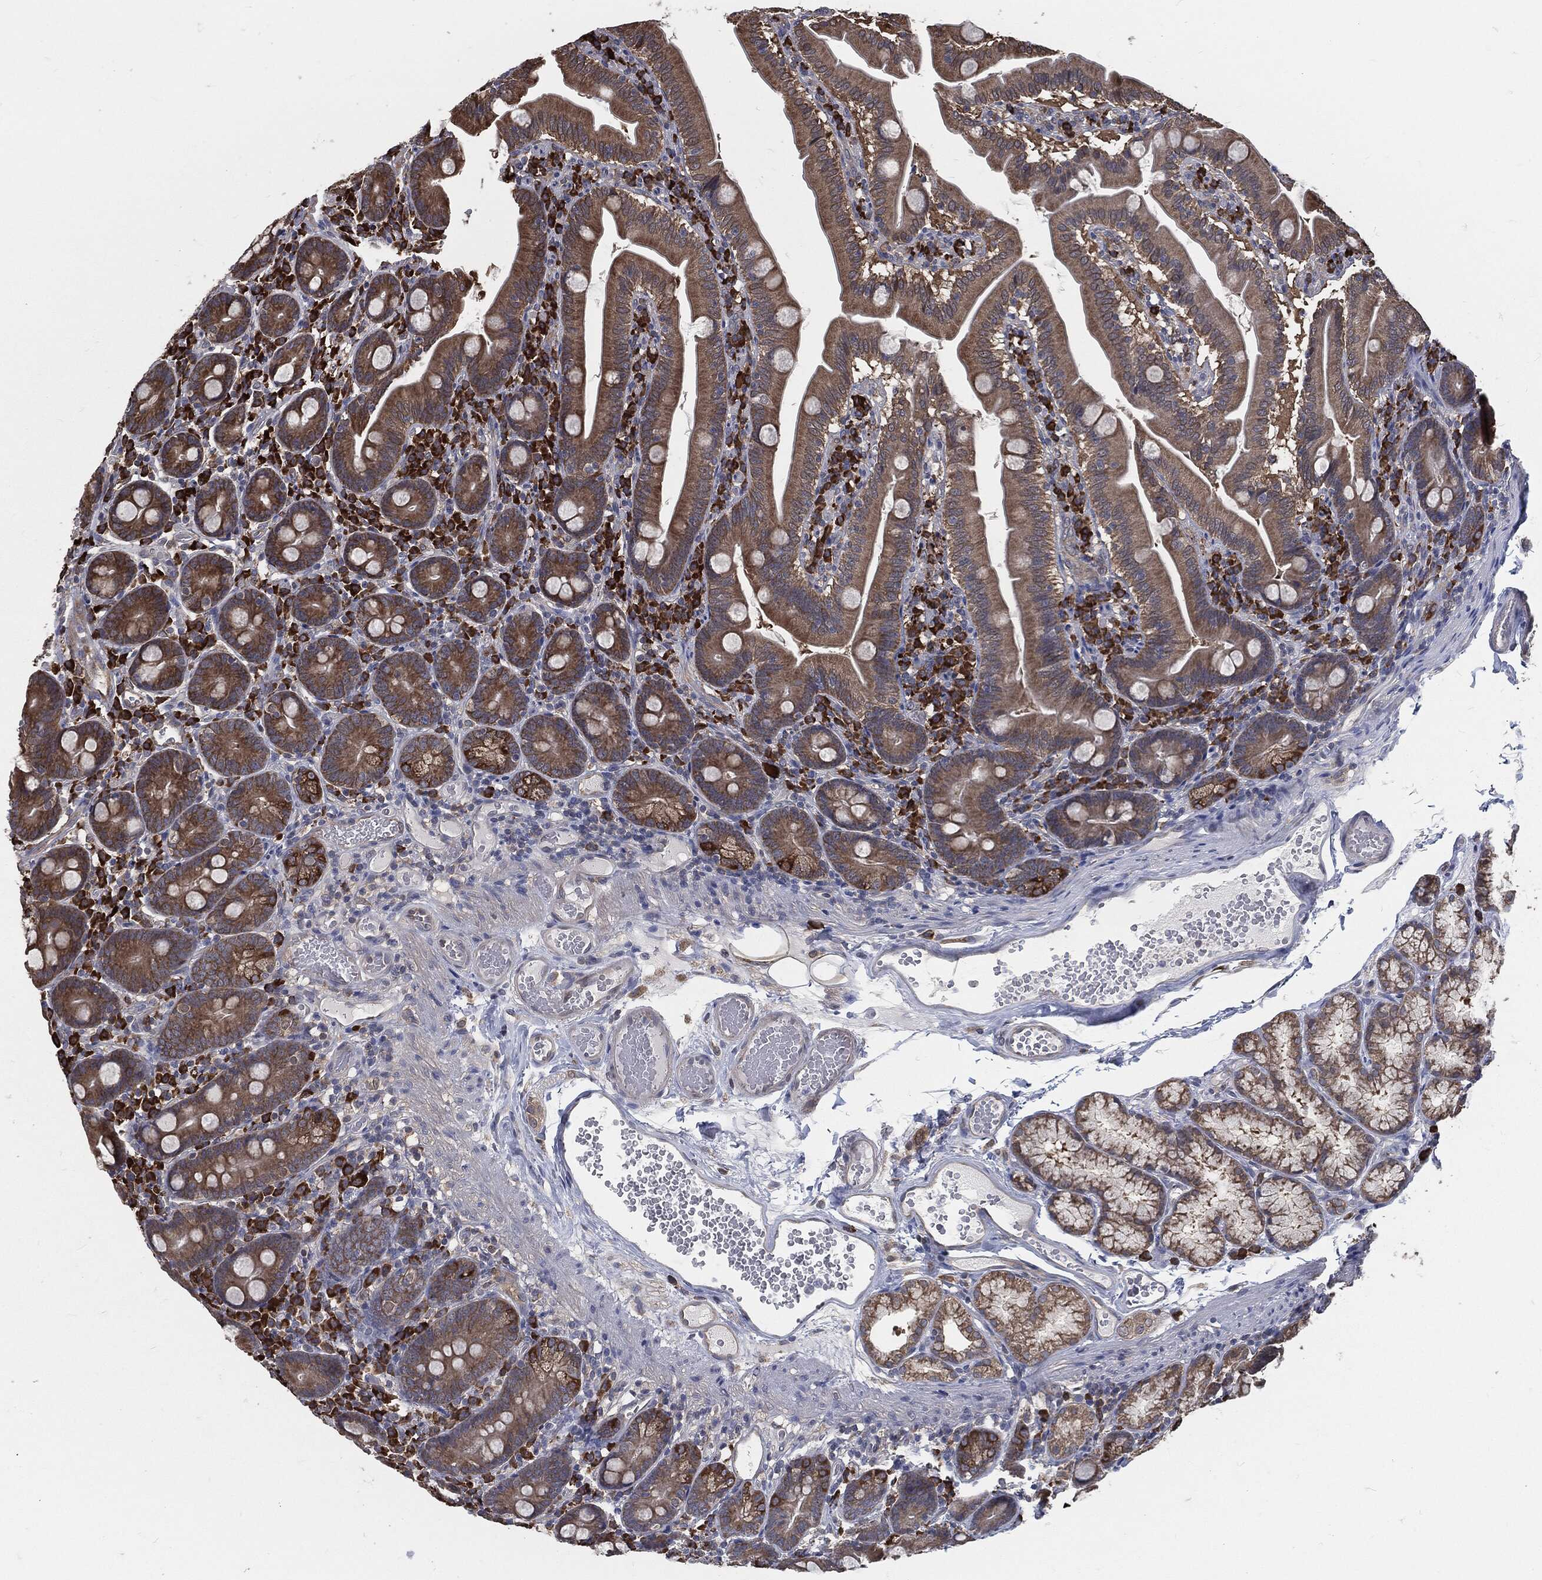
{"staining": {"intensity": "moderate", "quantity": "25%-75%", "location": "cytoplasmic/membranous"}, "tissue": "duodenum", "cell_type": "Glandular cells", "image_type": "normal", "snomed": [{"axis": "morphology", "description": "Normal tissue, NOS"}, {"axis": "topography", "description": "Duodenum"}], "caption": "Moderate cytoplasmic/membranous protein expression is seen in about 25%-75% of glandular cells in duodenum.", "gene": "PRDX4", "patient": {"sex": "female", "age": 67}}